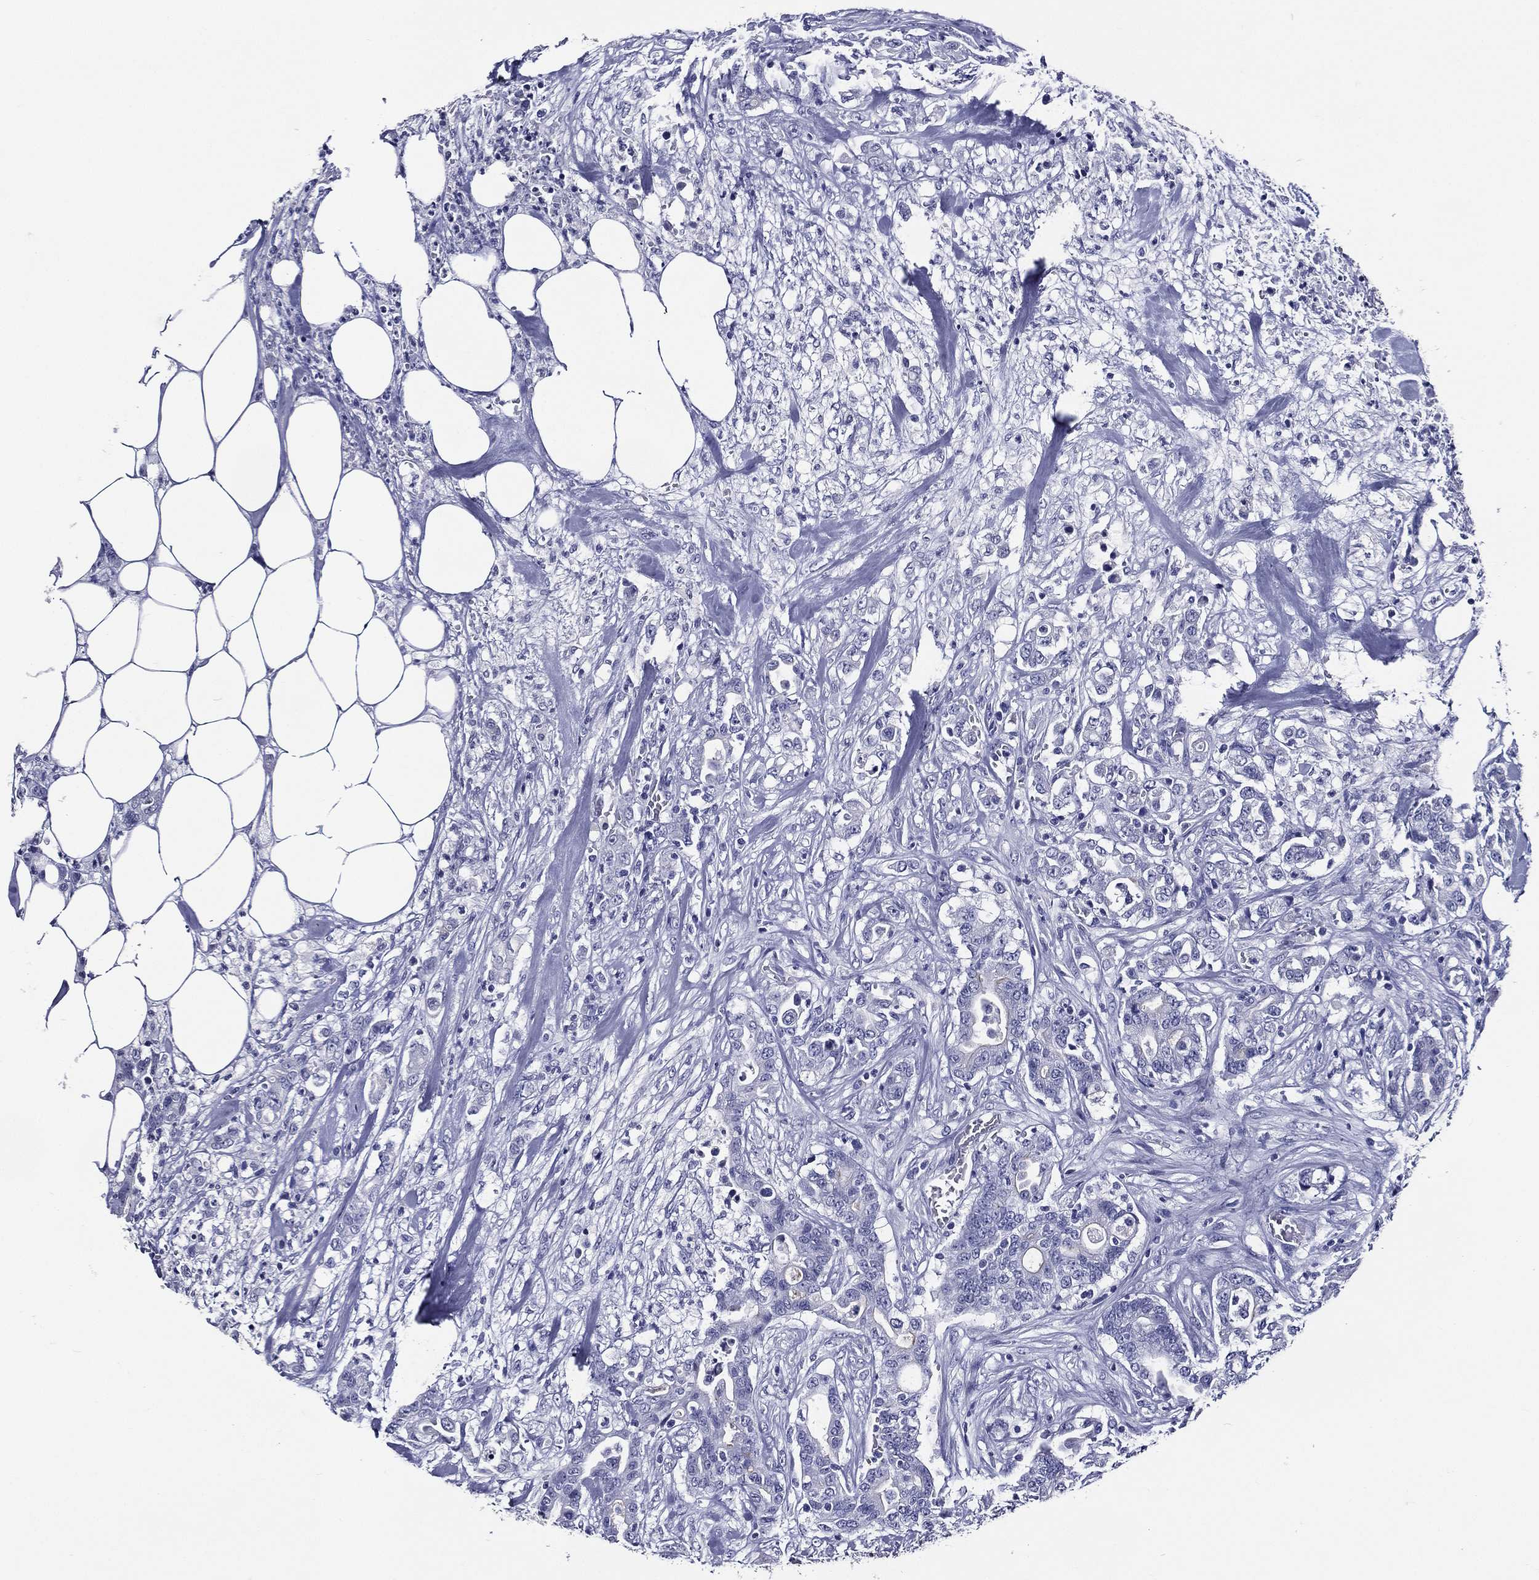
{"staining": {"intensity": "negative", "quantity": "none", "location": "none"}, "tissue": "colorectal cancer", "cell_type": "Tumor cells", "image_type": "cancer", "snomed": [{"axis": "morphology", "description": "Adenocarcinoma, NOS"}, {"axis": "topography", "description": "Colon"}], "caption": "Colorectal cancer (adenocarcinoma) was stained to show a protein in brown. There is no significant positivity in tumor cells. (DAB IHC, high magnification).", "gene": "ACE2", "patient": {"sex": "female", "age": 69}}